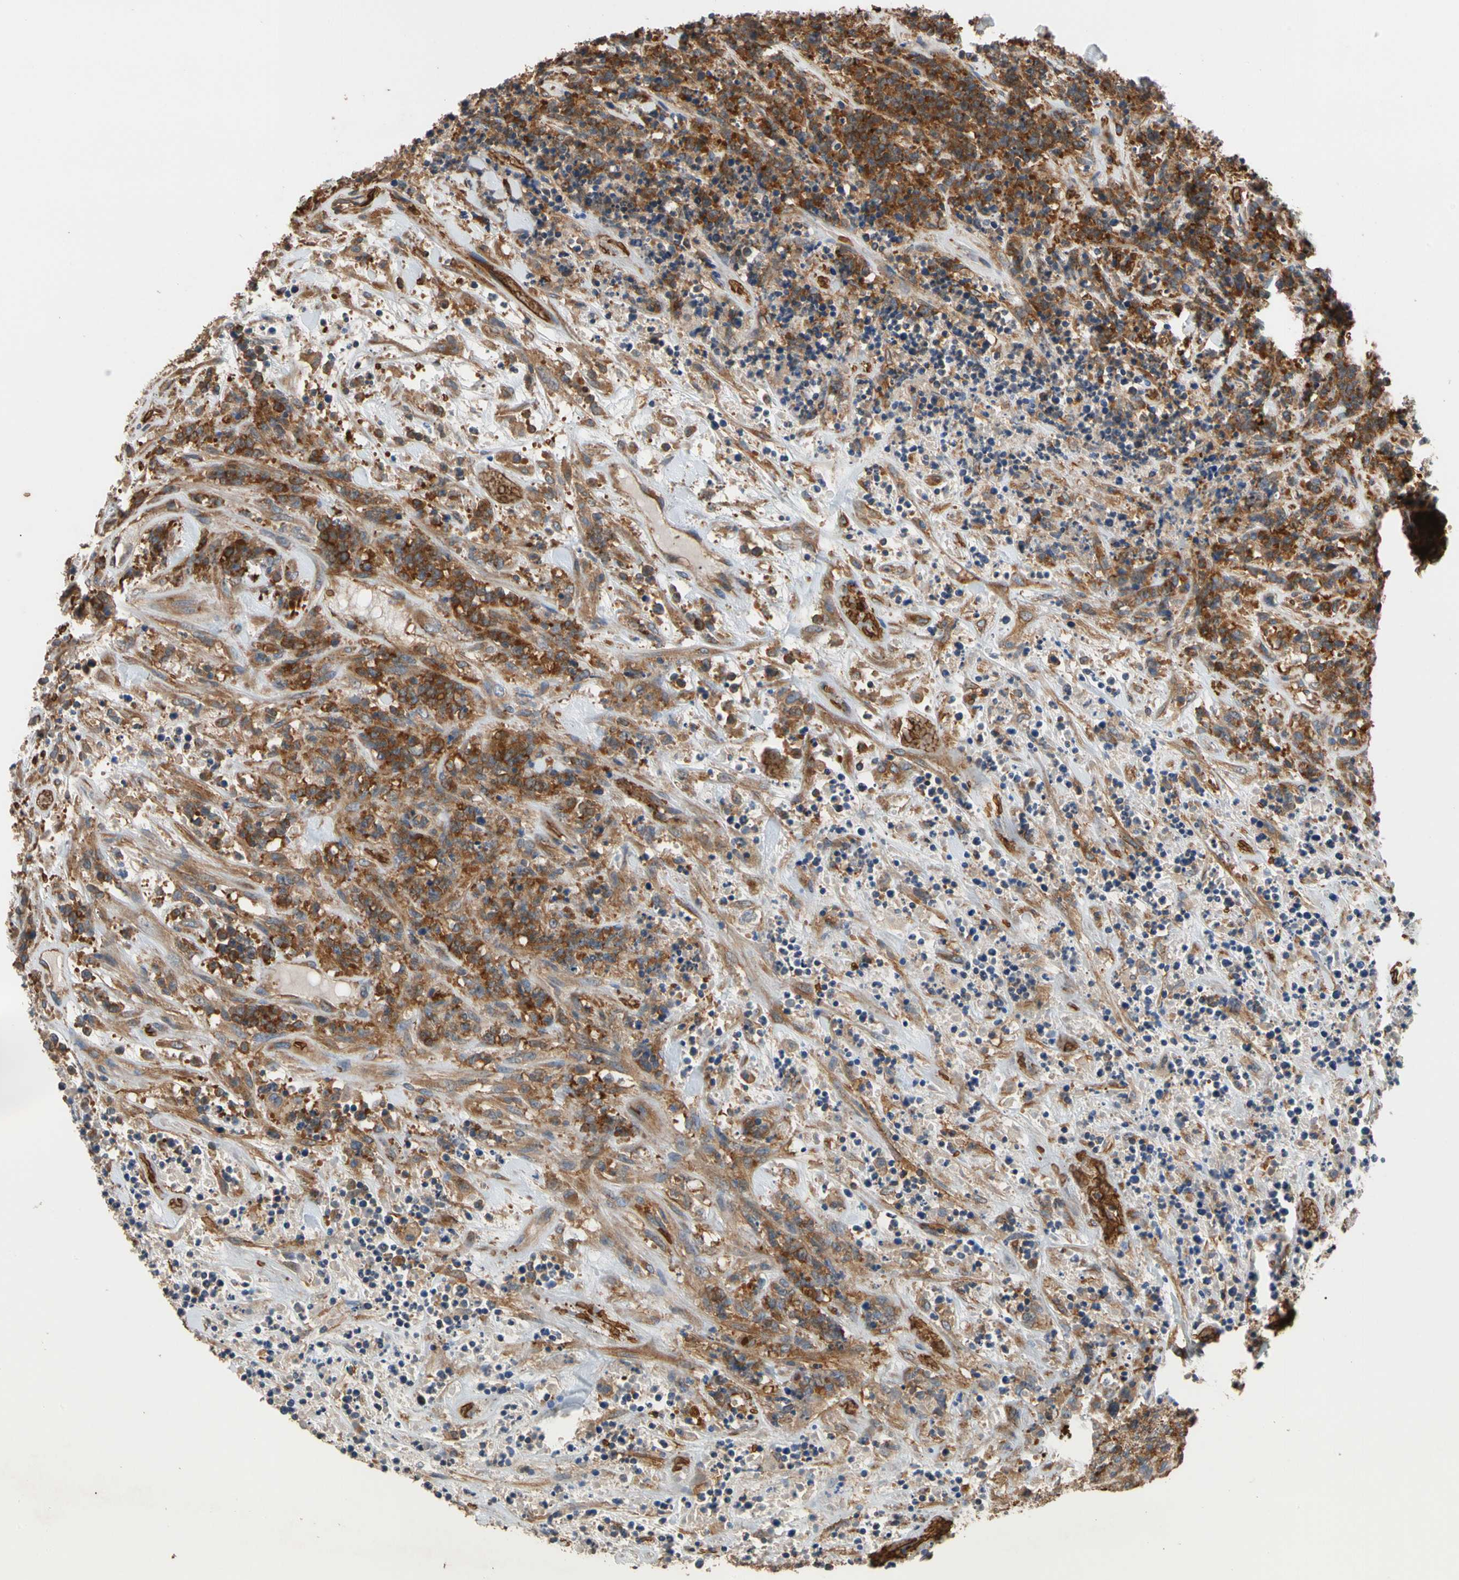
{"staining": {"intensity": "strong", "quantity": ">75%", "location": "cytoplasmic/membranous"}, "tissue": "lymphoma", "cell_type": "Tumor cells", "image_type": "cancer", "snomed": [{"axis": "morphology", "description": "Malignant lymphoma, non-Hodgkin's type, High grade"}, {"axis": "topography", "description": "Soft tissue"}], "caption": "A photomicrograph of human malignant lymphoma, non-Hodgkin's type (high-grade) stained for a protein displays strong cytoplasmic/membranous brown staining in tumor cells.", "gene": "RIOK2", "patient": {"sex": "male", "age": 18}}